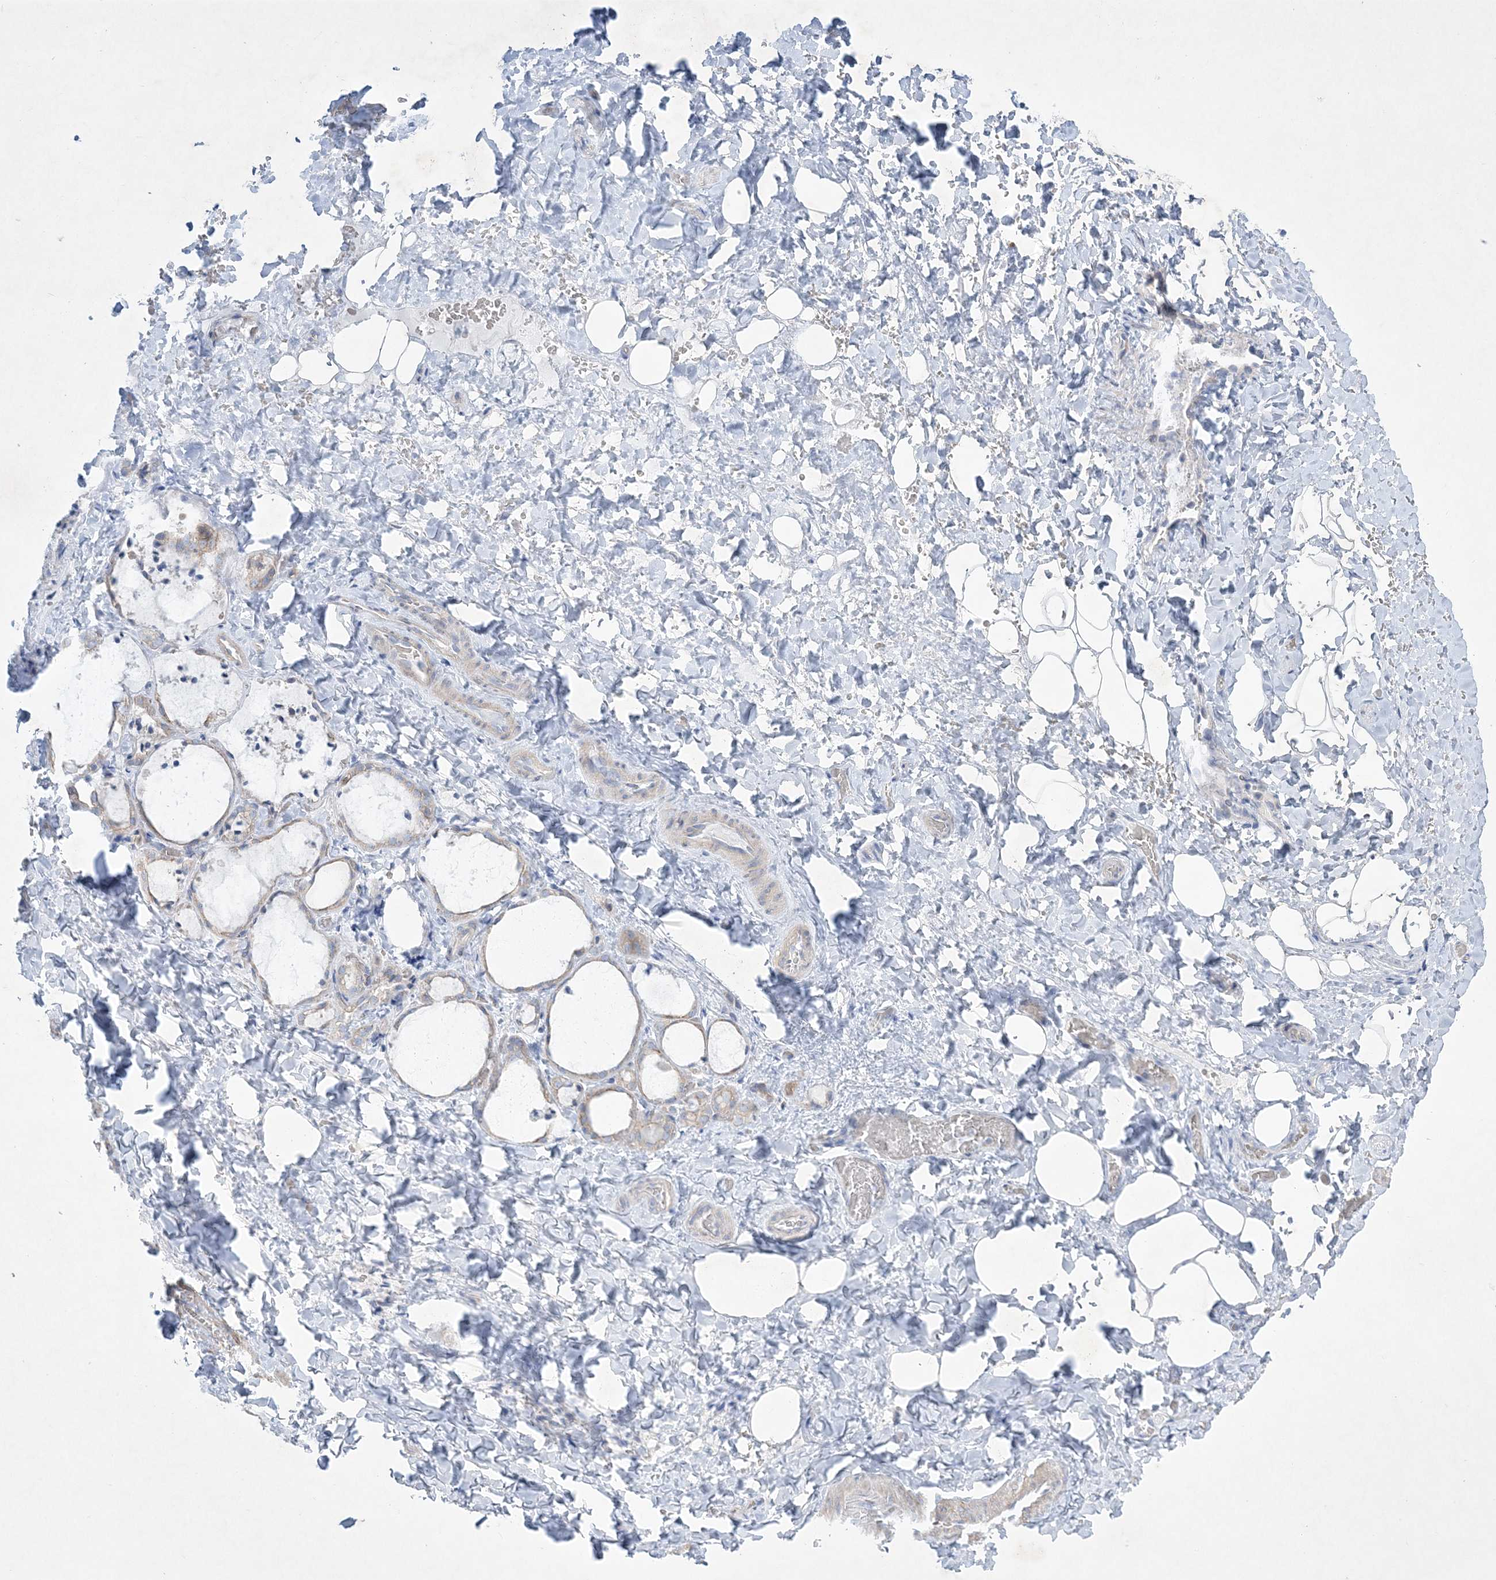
{"staining": {"intensity": "weak", "quantity": "<25%", "location": "cytoplasmic/membranous"}, "tissue": "thyroid gland", "cell_type": "Glandular cells", "image_type": "normal", "snomed": [{"axis": "morphology", "description": "Normal tissue, NOS"}, {"axis": "topography", "description": "Thyroid gland"}], "caption": "Glandular cells are negative for brown protein staining in unremarkable thyroid gland. (DAB (3,3'-diaminobenzidine) IHC, high magnification).", "gene": "FARSB", "patient": {"sex": "female", "age": 22}}